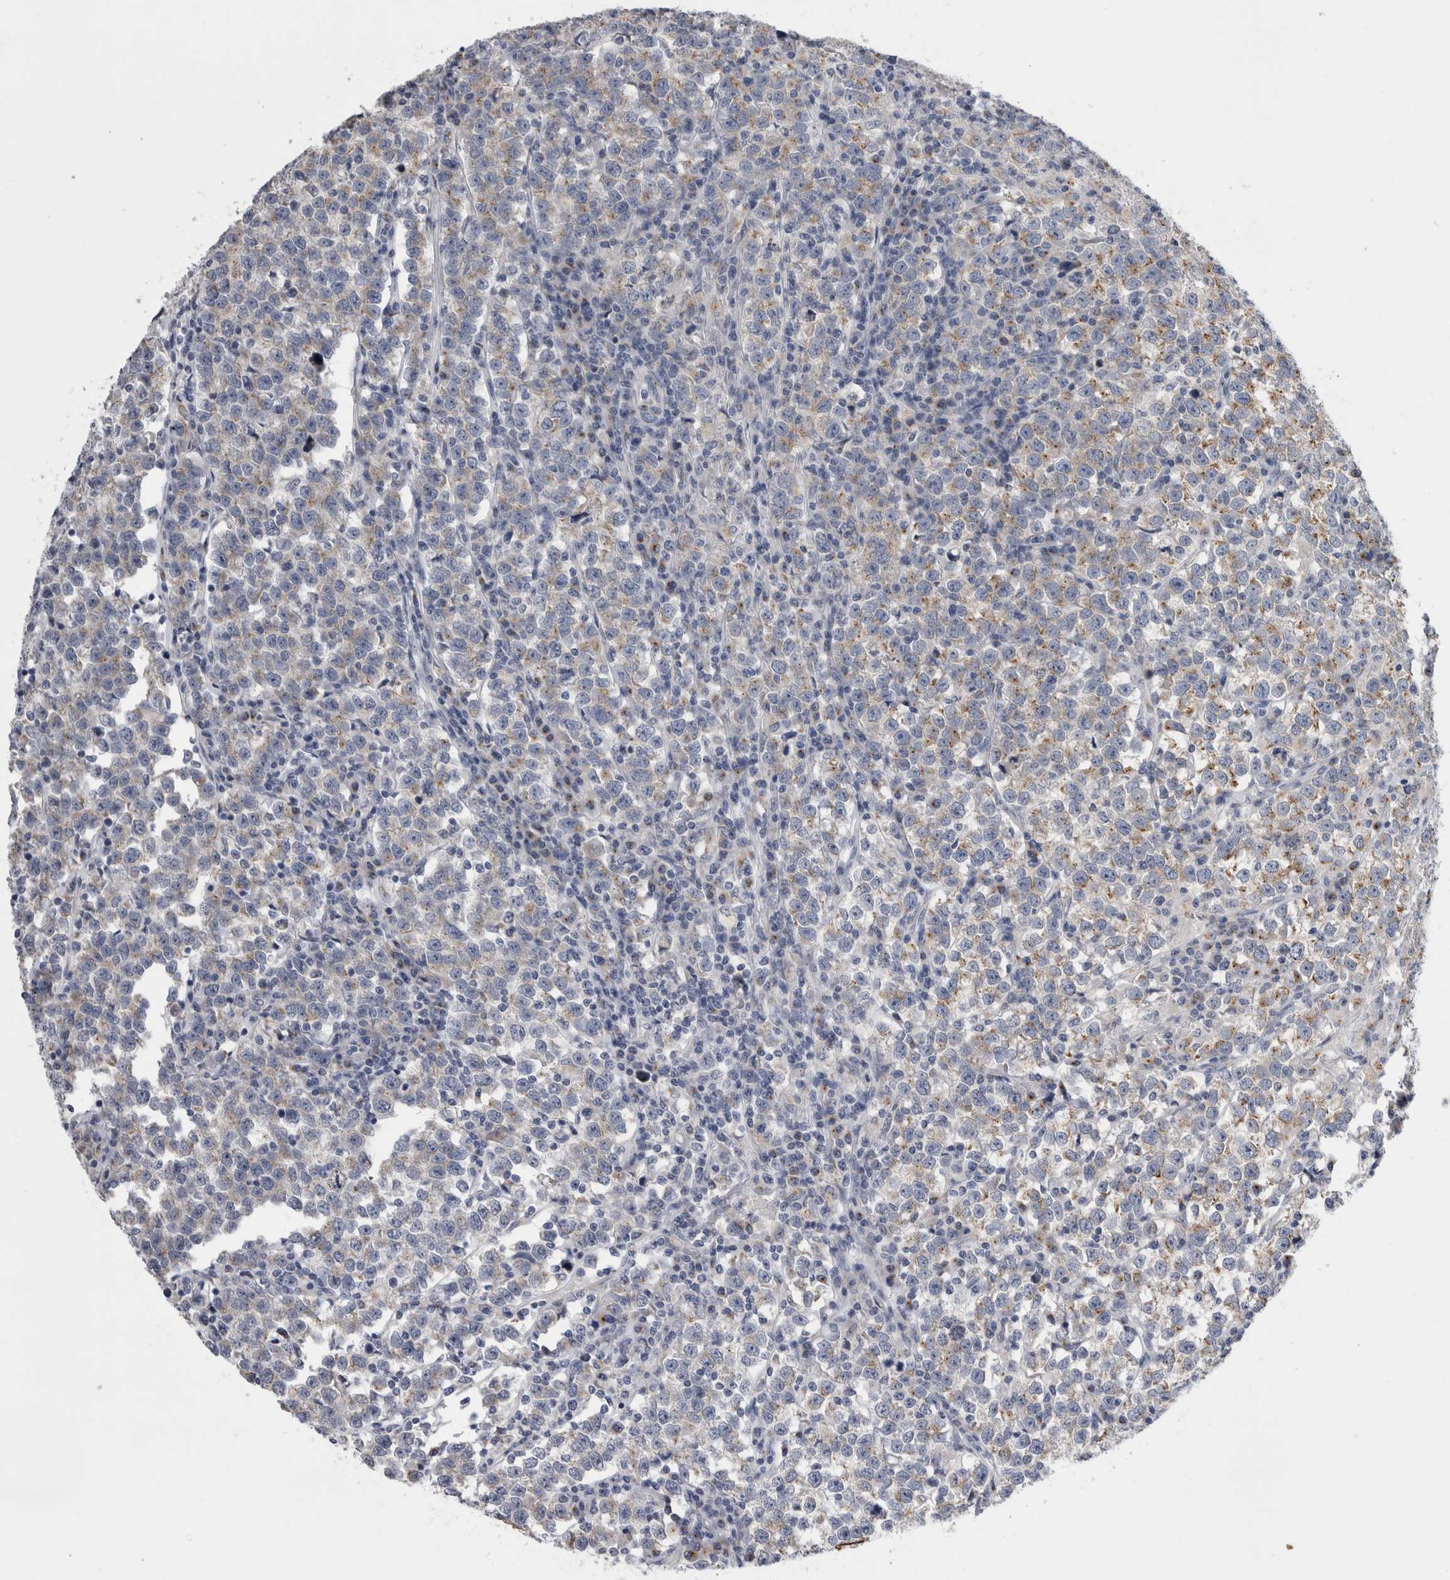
{"staining": {"intensity": "weak", "quantity": "25%-75%", "location": "cytoplasmic/membranous"}, "tissue": "testis cancer", "cell_type": "Tumor cells", "image_type": "cancer", "snomed": [{"axis": "morphology", "description": "Normal tissue, NOS"}, {"axis": "morphology", "description": "Seminoma, NOS"}, {"axis": "topography", "description": "Testis"}], "caption": "Testis cancer (seminoma) stained for a protein (brown) displays weak cytoplasmic/membranous positive staining in approximately 25%-75% of tumor cells.", "gene": "AKAP9", "patient": {"sex": "male", "age": 43}}